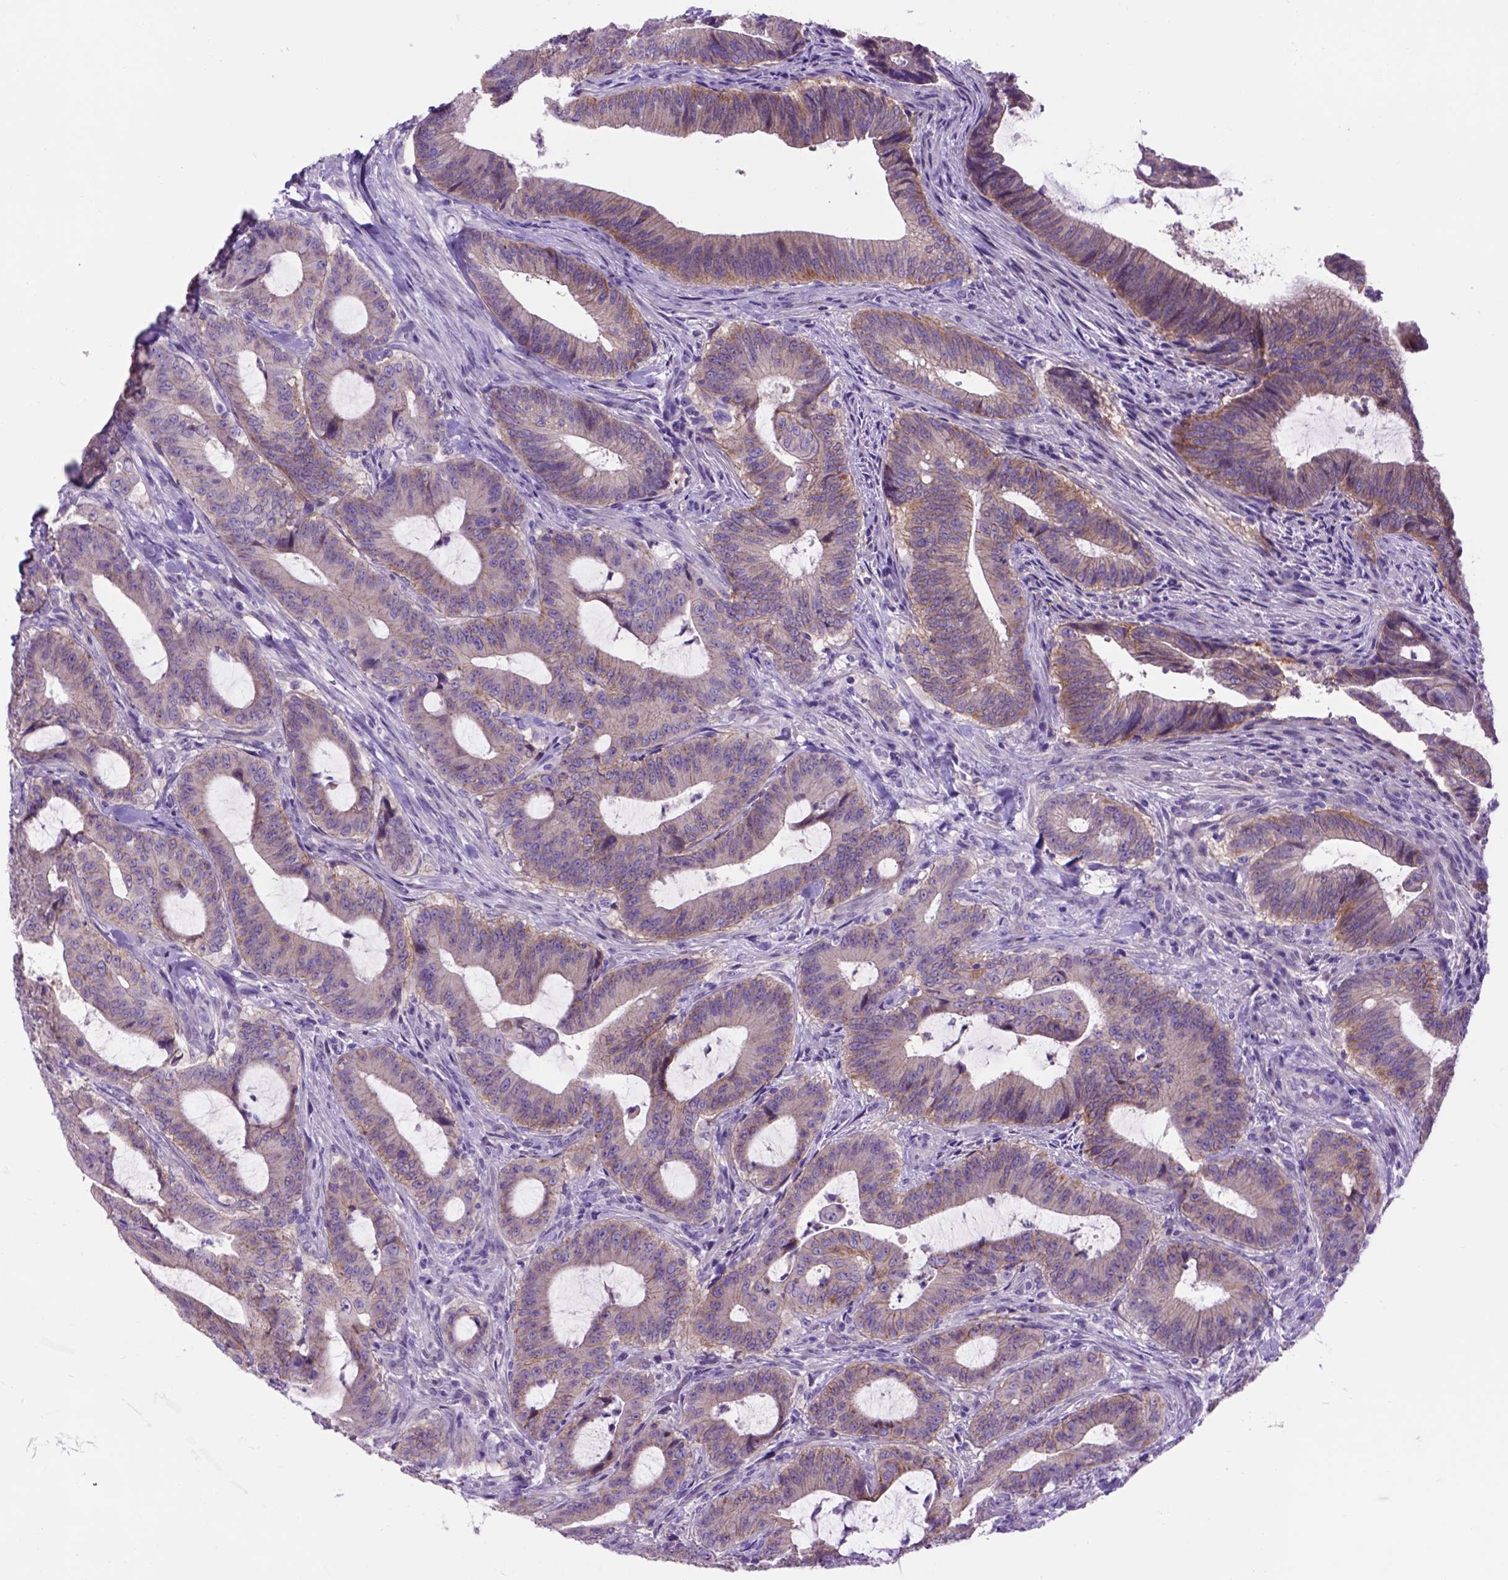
{"staining": {"intensity": "moderate", "quantity": "<25%", "location": "cytoplasmic/membranous"}, "tissue": "colorectal cancer", "cell_type": "Tumor cells", "image_type": "cancer", "snomed": [{"axis": "morphology", "description": "Adenocarcinoma, NOS"}, {"axis": "topography", "description": "Colon"}], "caption": "This histopathology image reveals immunohistochemistry (IHC) staining of colorectal cancer (adenocarcinoma), with low moderate cytoplasmic/membranous staining in approximately <25% of tumor cells.", "gene": "EGFR", "patient": {"sex": "female", "age": 43}}